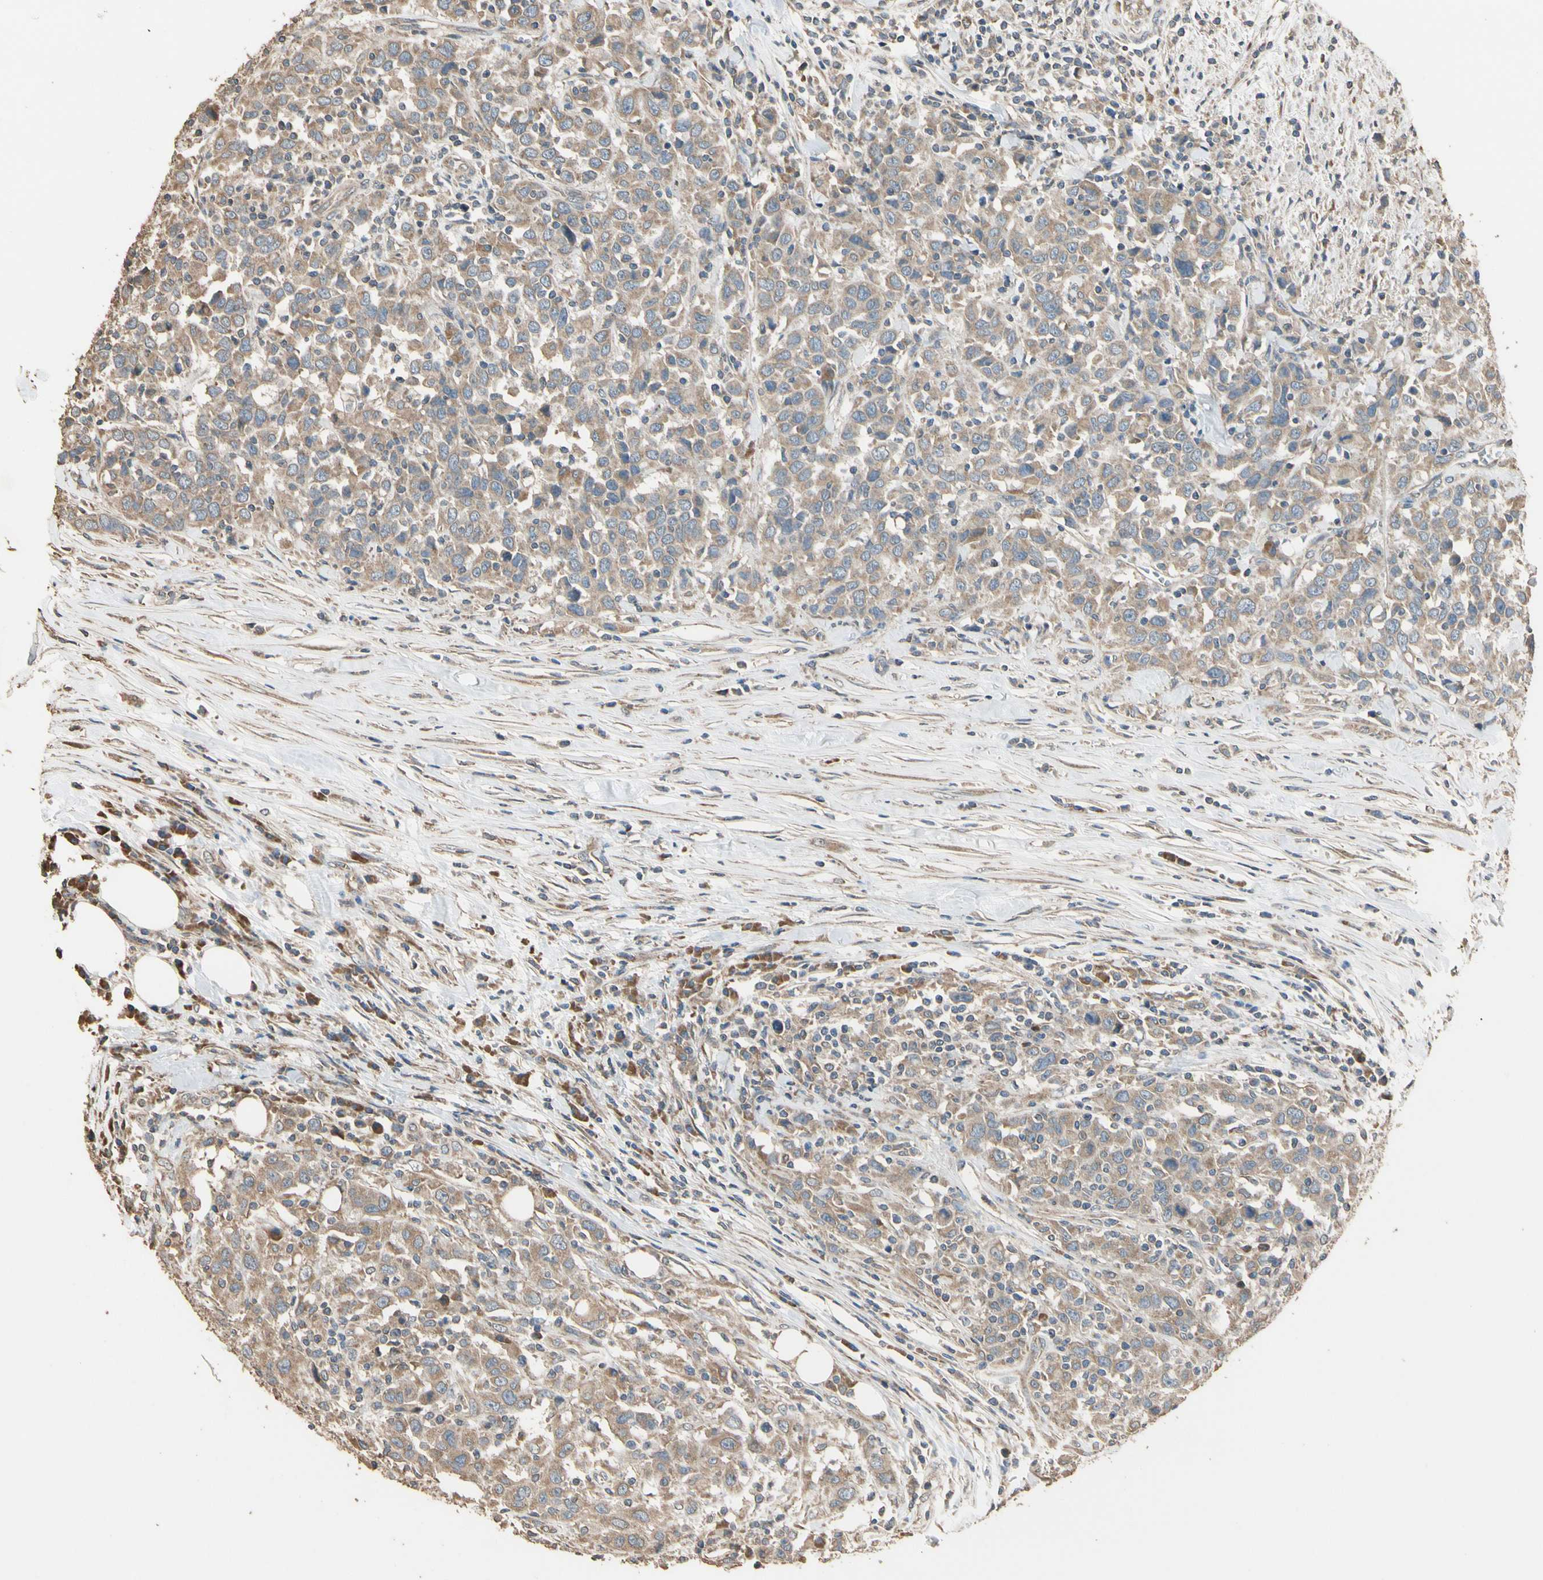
{"staining": {"intensity": "moderate", "quantity": ">75%", "location": "cytoplasmic/membranous"}, "tissue": "urothelial cancer", "cell_type": "Tumor cells", "image_type": "cancer", "snomed": [{"axis": "morphology", "description": "Urothelial carcinoma, High grade"}, {"axis": "topography", "description": "Urinary bladder"}], "caption": "A brown stain highlights moderate cytoplasmic/membranous positivity of a protein in human urothelial carcinoma (high-grade) tumor cells.", "gene": "STX18", "patient": {"sex": "male", "age": 61}}